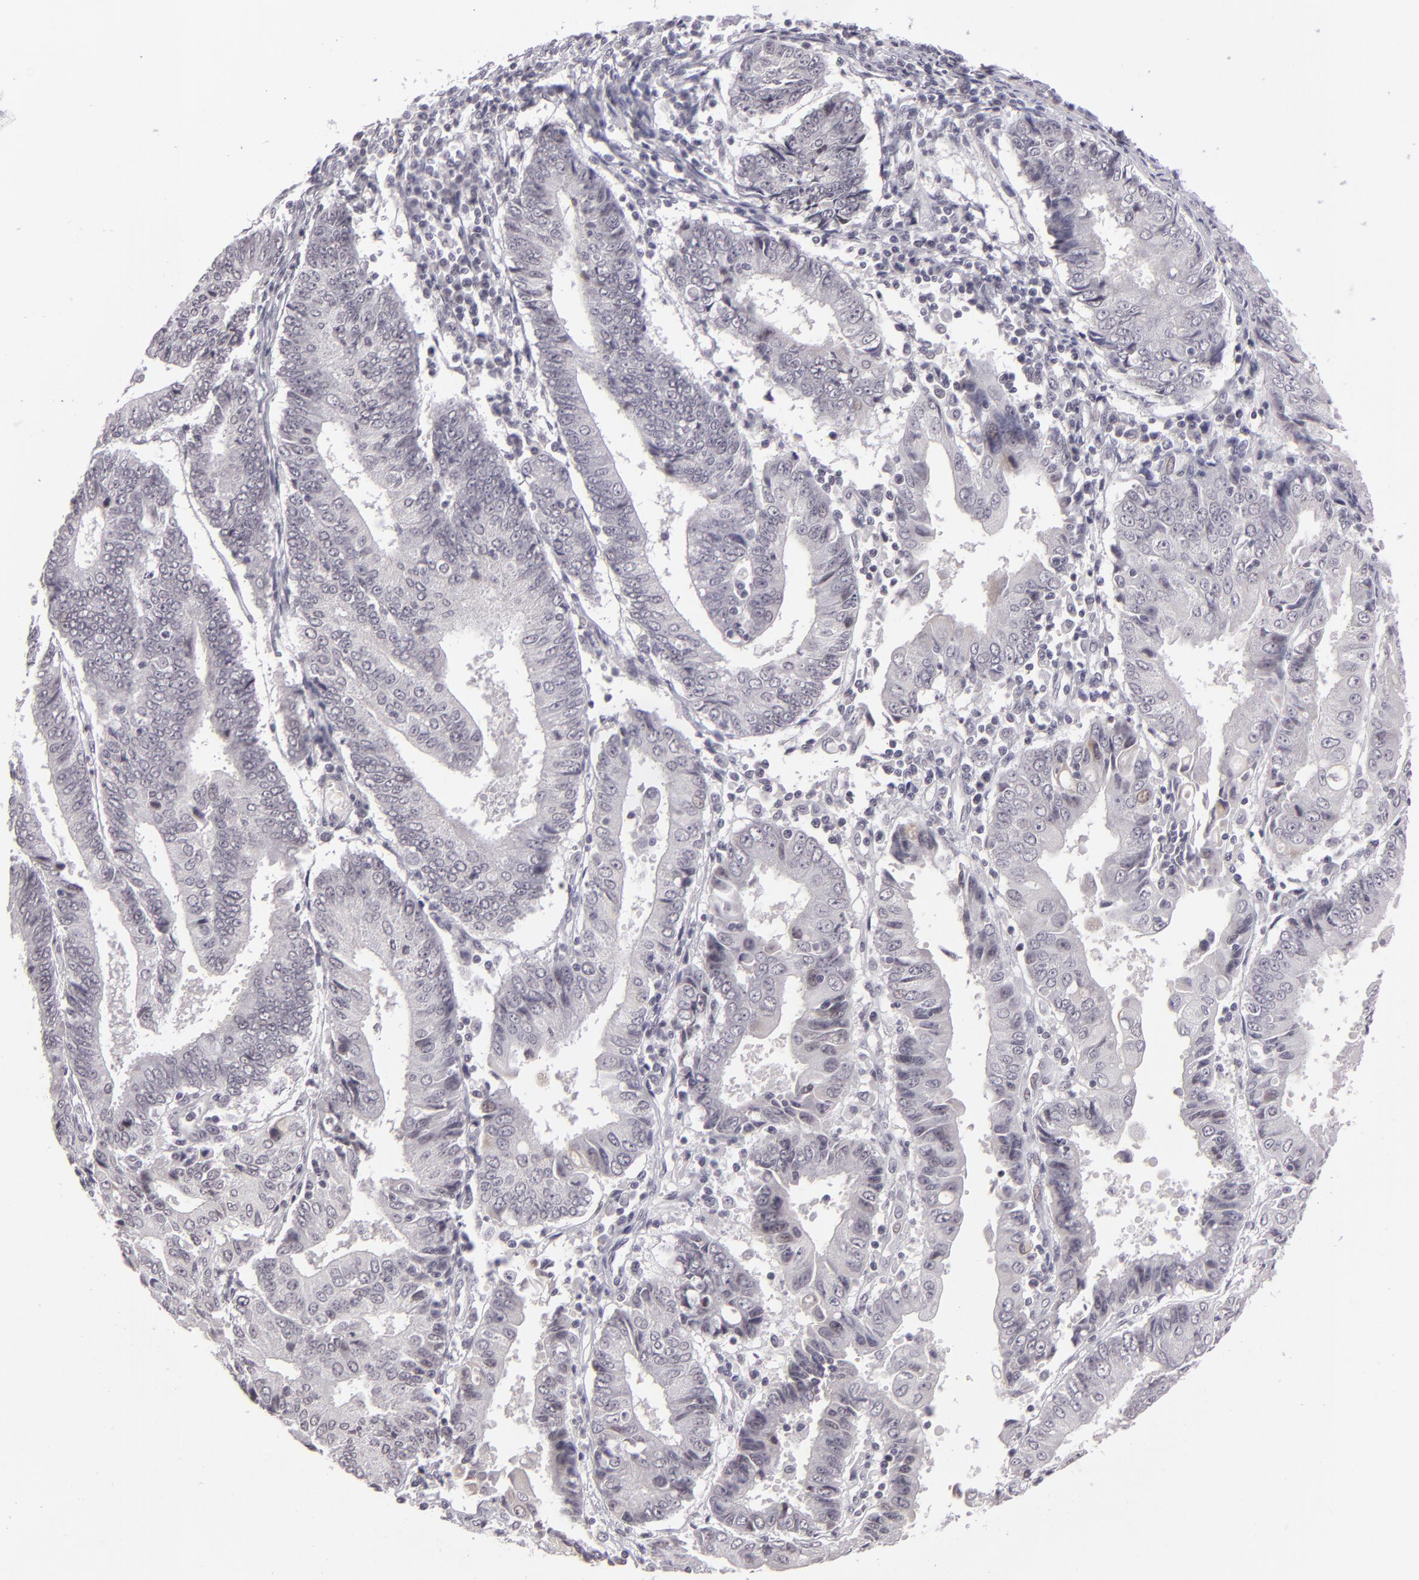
{"staining": {"intensity": "negative", "quantity": "none", "location": "none"}, "tissue": "endometrial cancer", "cell_type": "Tumor cells", "image_type": "cancer", "snomed": [{"axis": "morphology", "description": "Adenocarcinoma, NOS"}, {"axis": "topography", "description": "Endometrium"}], "caption": "DAB immunohistochemical staining of endometrial cancer displays no significant expression in tumor cells.", "gene": "ZNF205", "patient": {"sex": "female", "age": 75}}